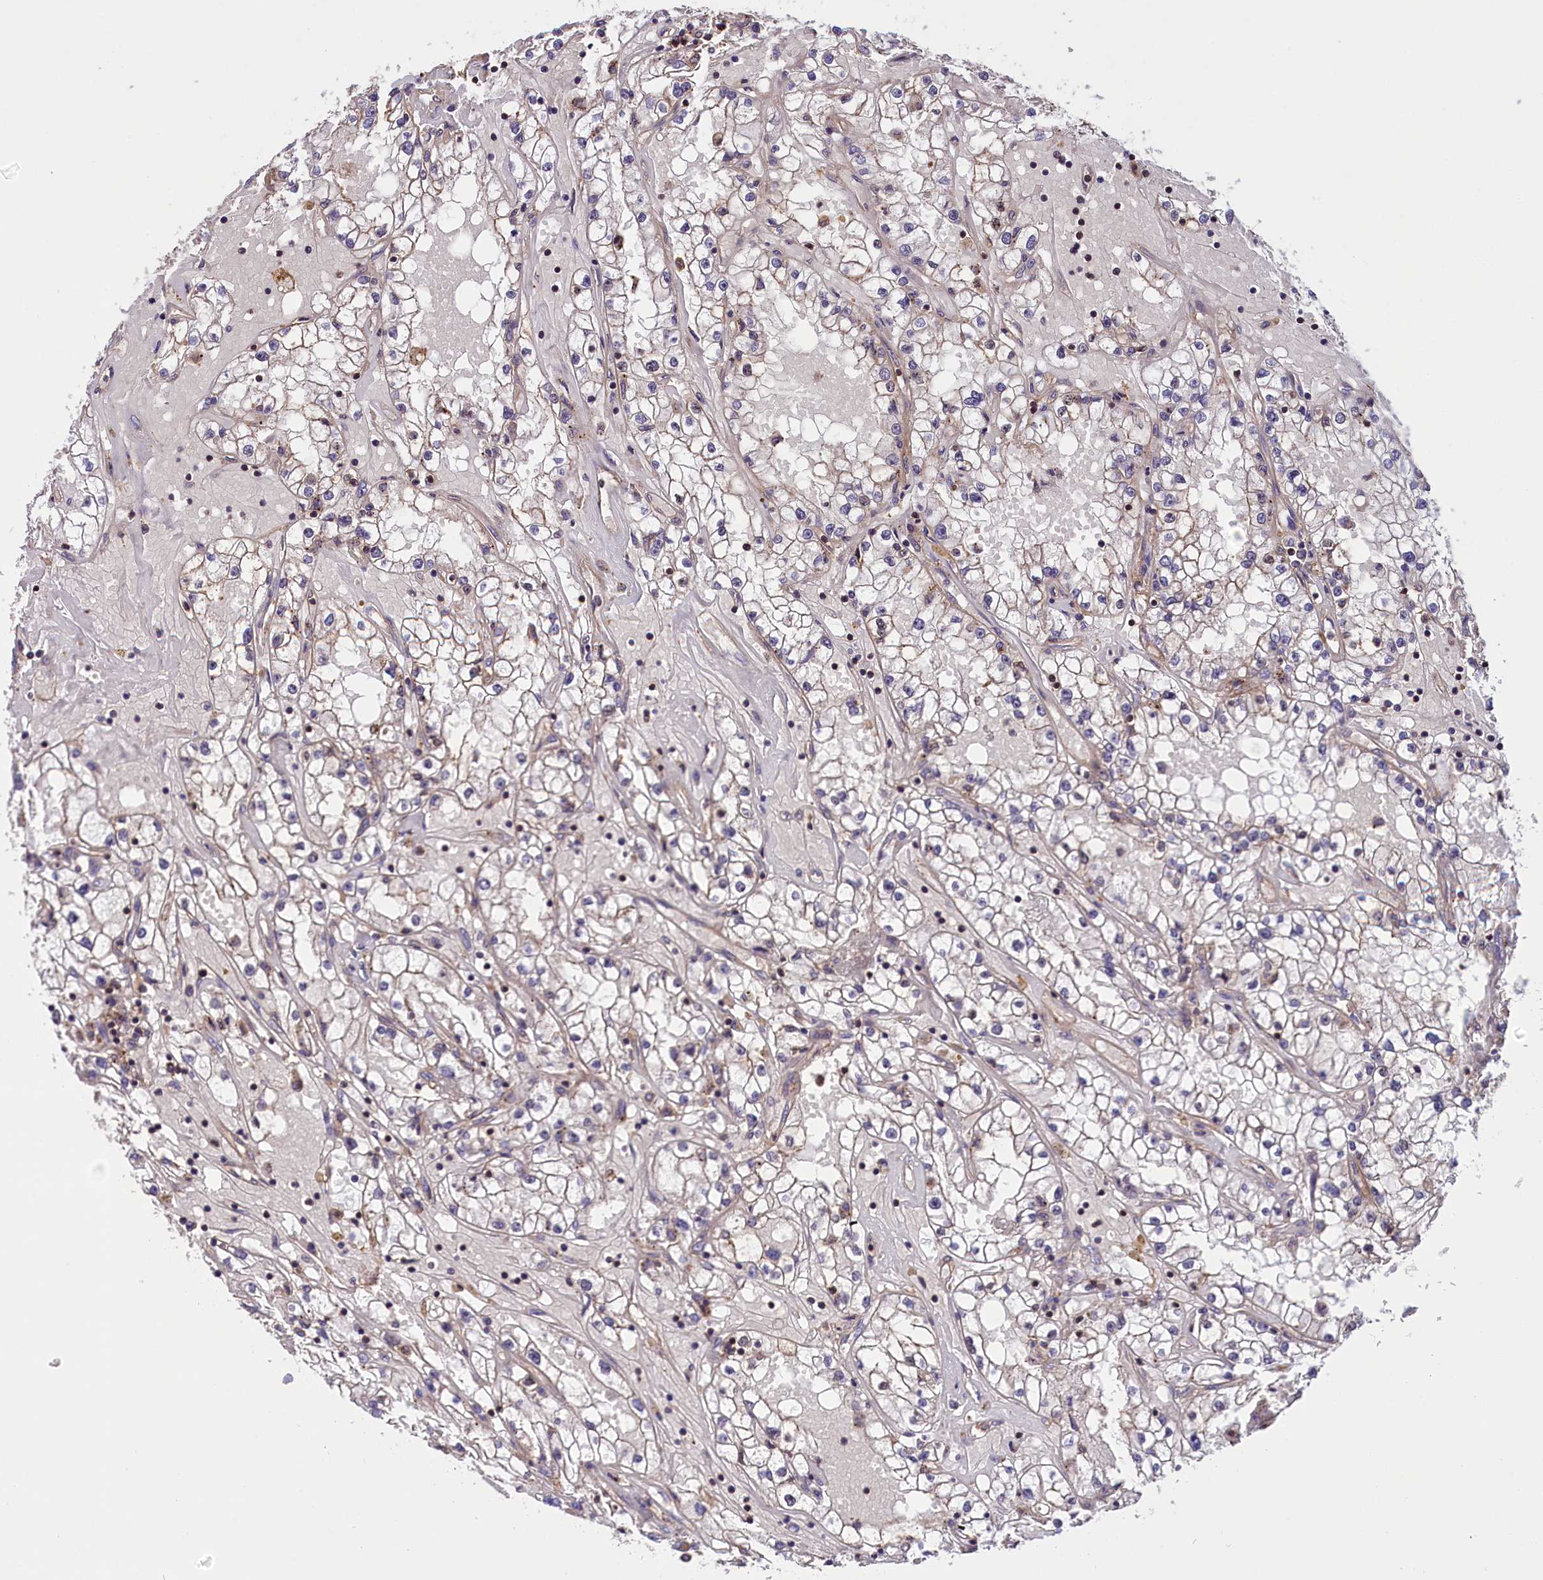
{"staining": {"intensity": "weak", "quantity": "<25%", "location": "cytoplasmic/membranous"}, "tissue": "renal cancer", "cell_type": "Tumor cells", "image_type": "cancer", "snomed": [{"axis": "morphology", "description": "Adenocarcinoma, NOS"}, {"axis": "topography", "description": "Kidney"}], "caption": "IHC micrograph of human renal cancer (adenocarcinoma) stained for a protein (brown), which reveals no staining in tumor cells.", "gene": "IST1", "patient": {"sex": "male", "age": 56}}